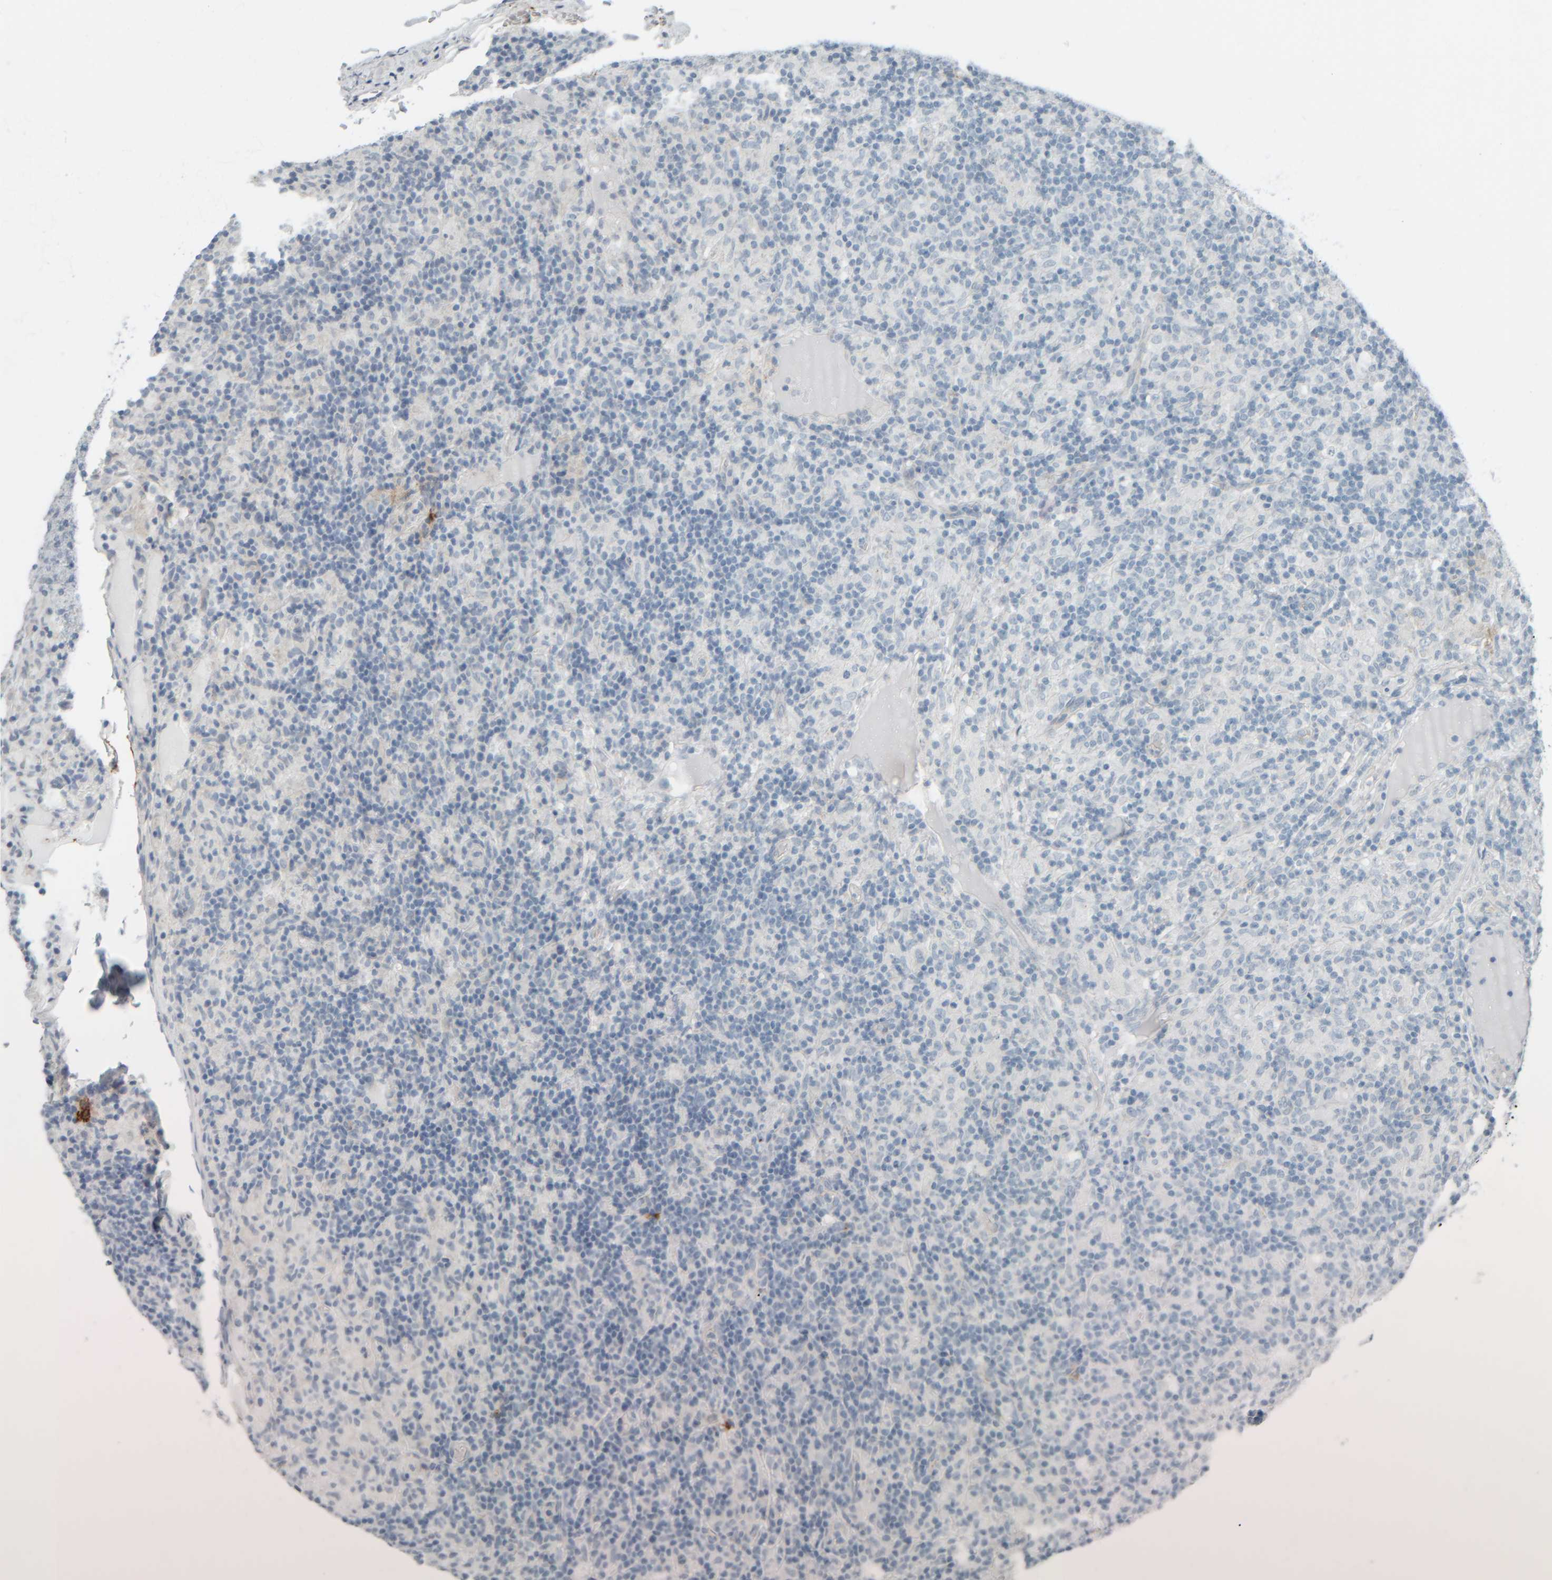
{"staining": {"intensity": "negative", "quantity": "none", "location": "none"}, "tissue": "lymphoma", "cell_type": "Tumor cells", "image_type": "cancer", "snomed": [{"axis": "morphology", "description": "Hodgkin's disease, NOS"}, {"axis": "topography", "description": "Lymph node"}], "caption": "Tumor cells show no significant protein expression in lymphoma.", "gene": "TPSAB1", "patient": {"sex": "male", "age": 70}}